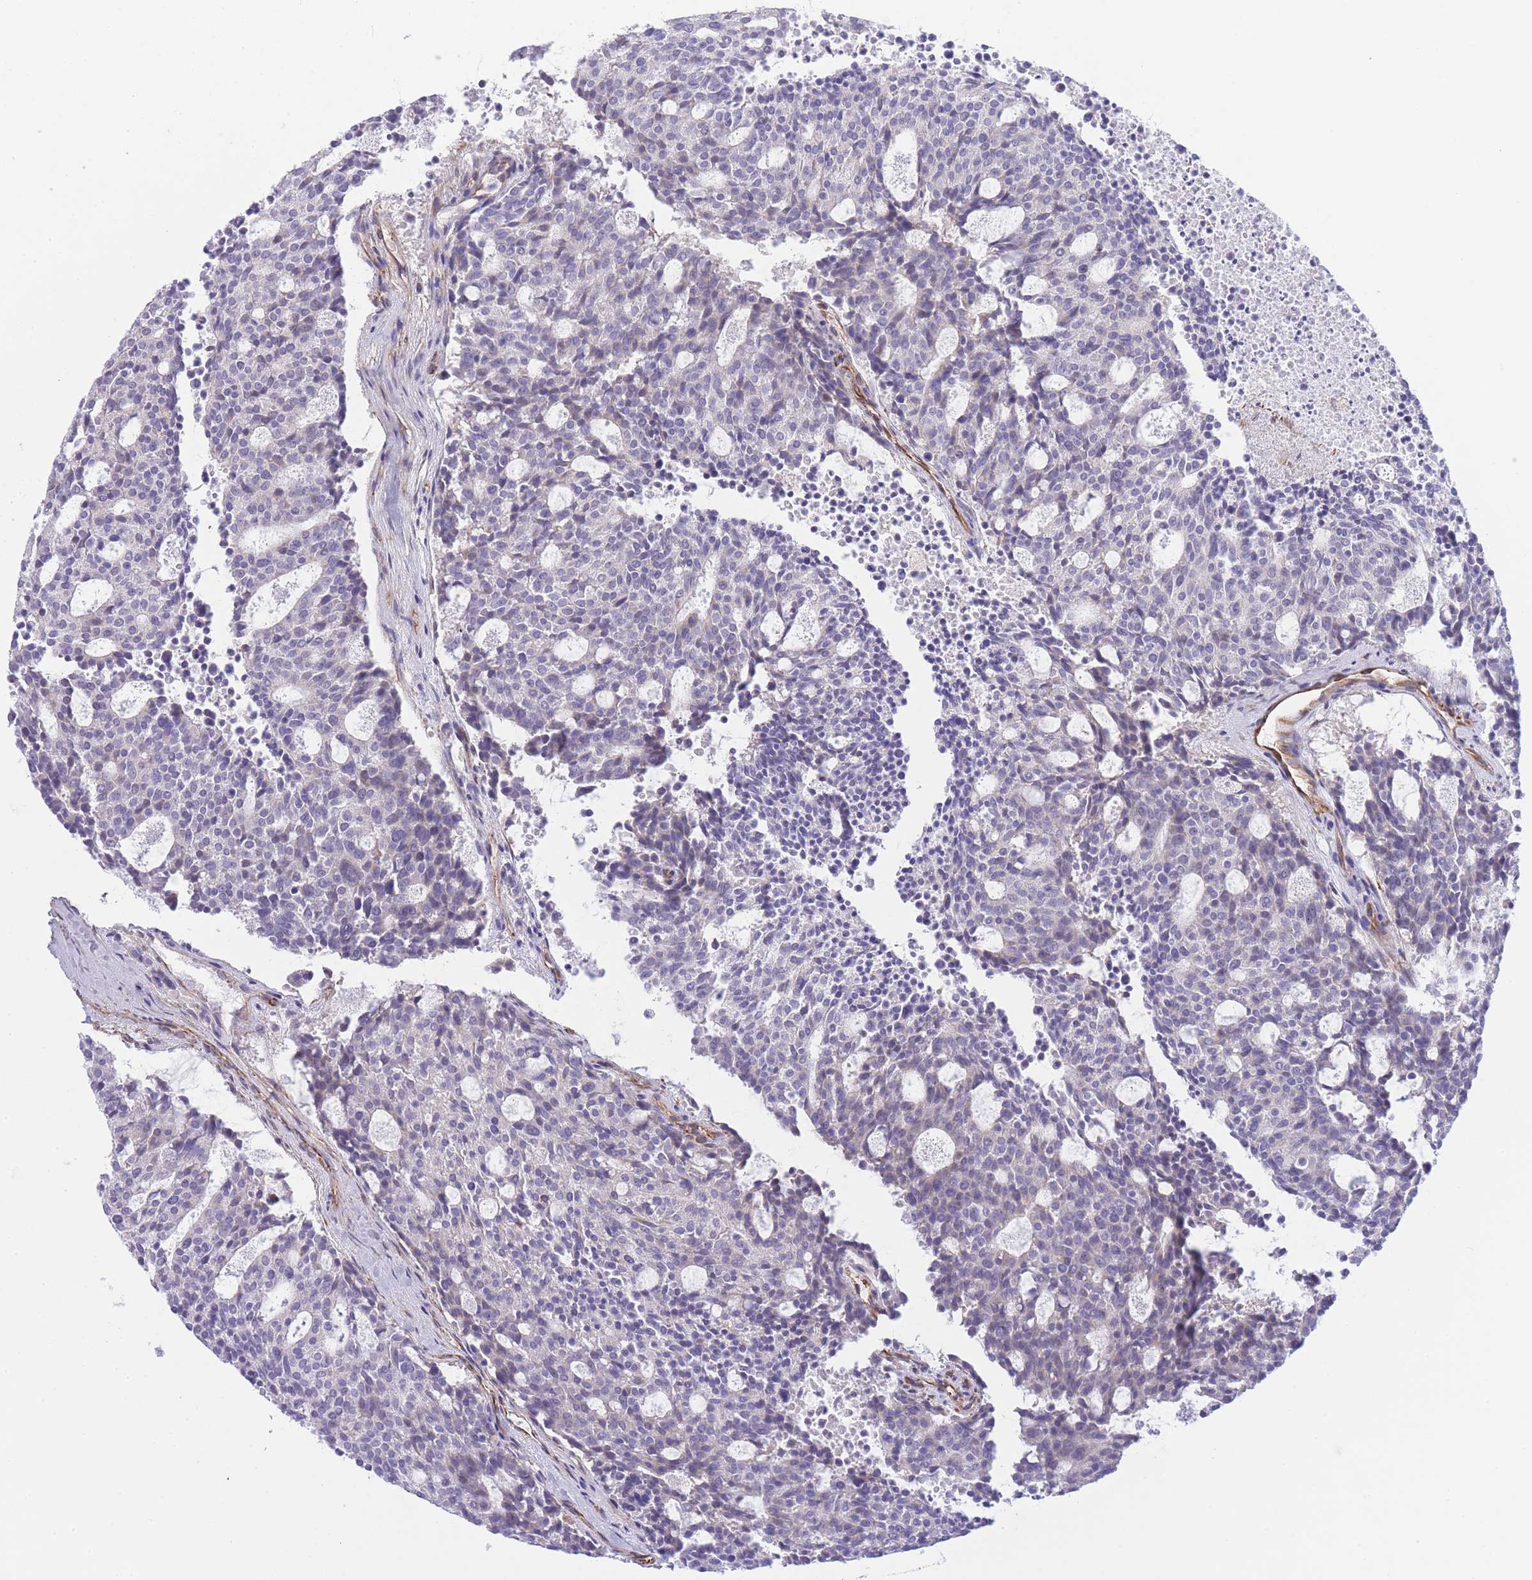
{"staining": {"intensity": "negative", "quantity": "none", "location": "none"}, "tissue": "carcinoid", "cell_type": "Tumor cells", "image_type": "cancer", "snomed": [{"axis": "morphology", "description": "Carcinoid, malignant, NOS"}, {"axis": "topography", "description": "Pancreas"}], "caption": "DAB (3,3'-diaminobenzidine) immunohistochemical staining of malignant carcinoid demonstrates no significant staining in tumor cells.", "gene": "ECPAS", "patient": {"sex": "female", "age": 54}}